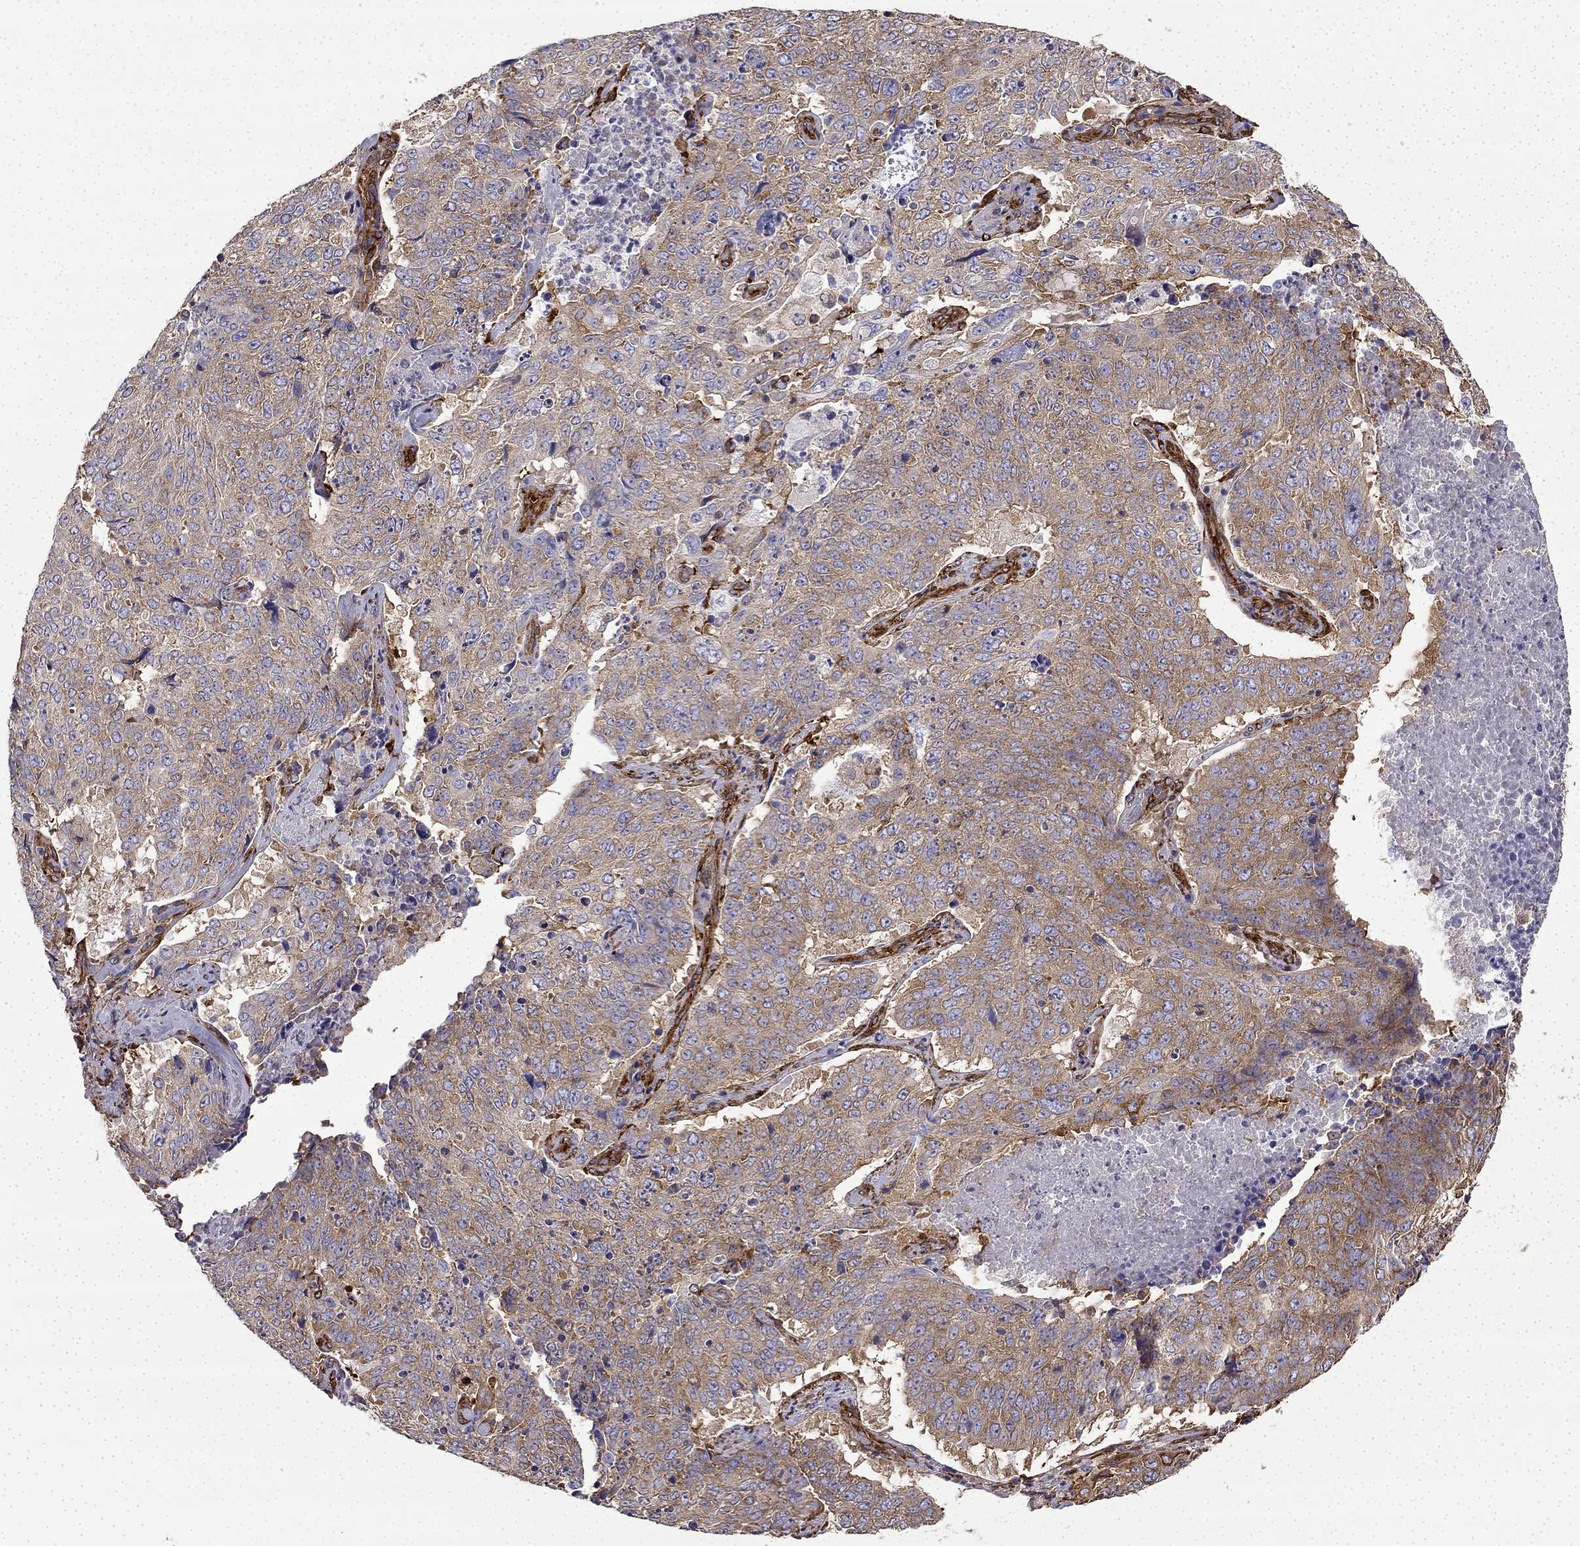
{"staining": {"intensity": "weak", "quantity": "25%-75%", "location": "cytoplasmic/membranous"}, "tissue": "lung cancer", "cell_type": "Tumor cells", "image_type": "cancer", "snomed": [{"axis": "morphology", "description": "Normal tissue, NOS"}, {"axis": "morphology", "description": "Squamous cell carcinoma, NOS"}, {"axis": "topography", "description": "Bronchus"}, {"axis": "topography", "description": "Lung"}], "caption": "Protein expression analysis of squamous cell carcinoma (lung) demonstrates weak cytoplasmic/membranous staining in about 25%-75% of tumor cells.", "gene": "MAP4", "patient": {"sex": "male", "age": 64}}